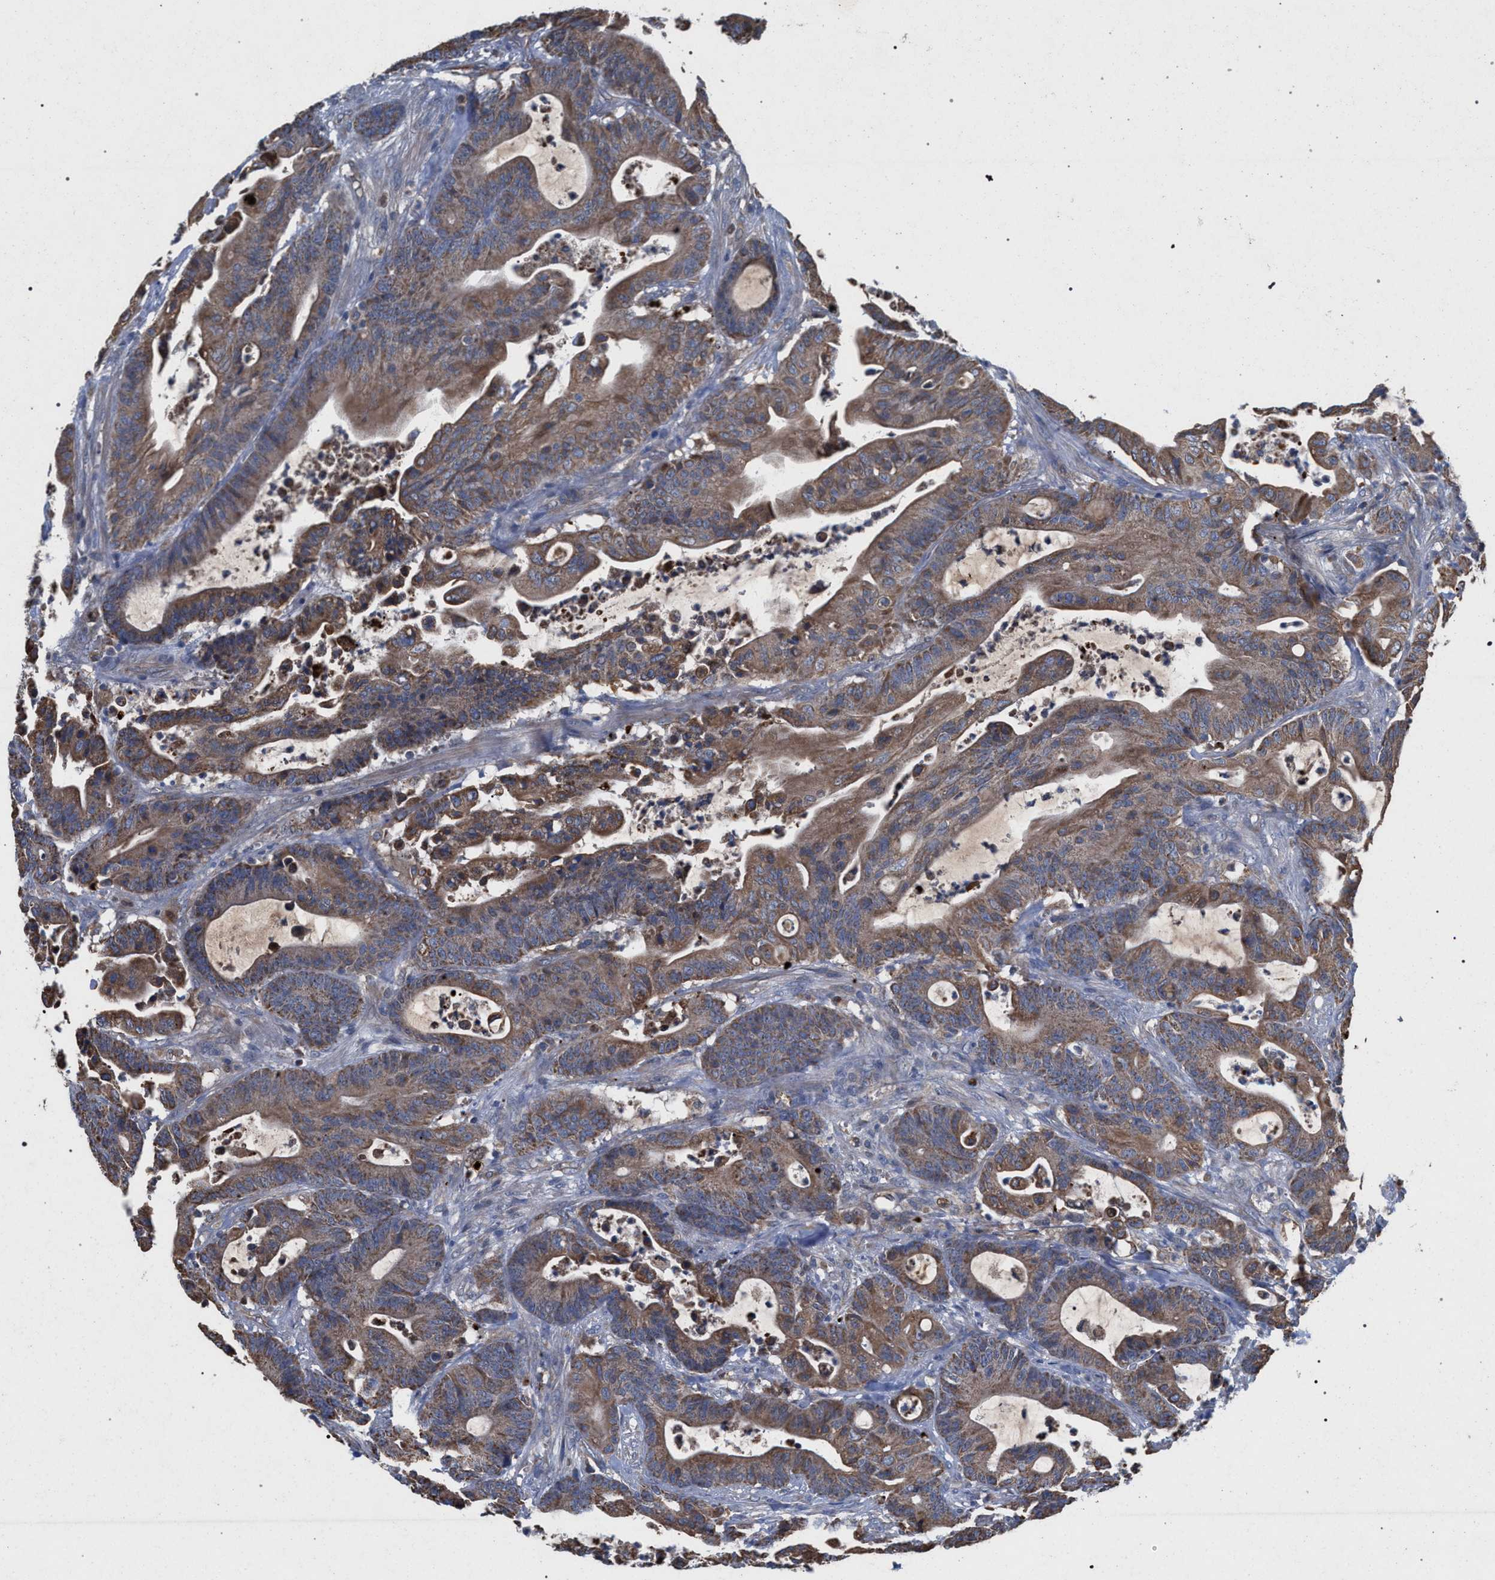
{"staining": {"intensity": "moderate", "quantity": ">75%", "location": "cytoplasmic/membranous"}, "tissue": "colorectal cancer", "cell_type": "Tumor cells", "image_type": "cancer", "snomed": [{"axis": "morphology", "description": "Adenocarcinoma, NOS"}, {"axis": "topography", "description": "Colon"}], "caption": "Brown immunohistochemical staining in human adenocarcinoma (colorectal) demonstrates moderate cytoplasmic/membranous expression in approximately >75% of tumor cells.", "gene": "BCL2L12", "patient": {"sex": "female", "age": 84}}